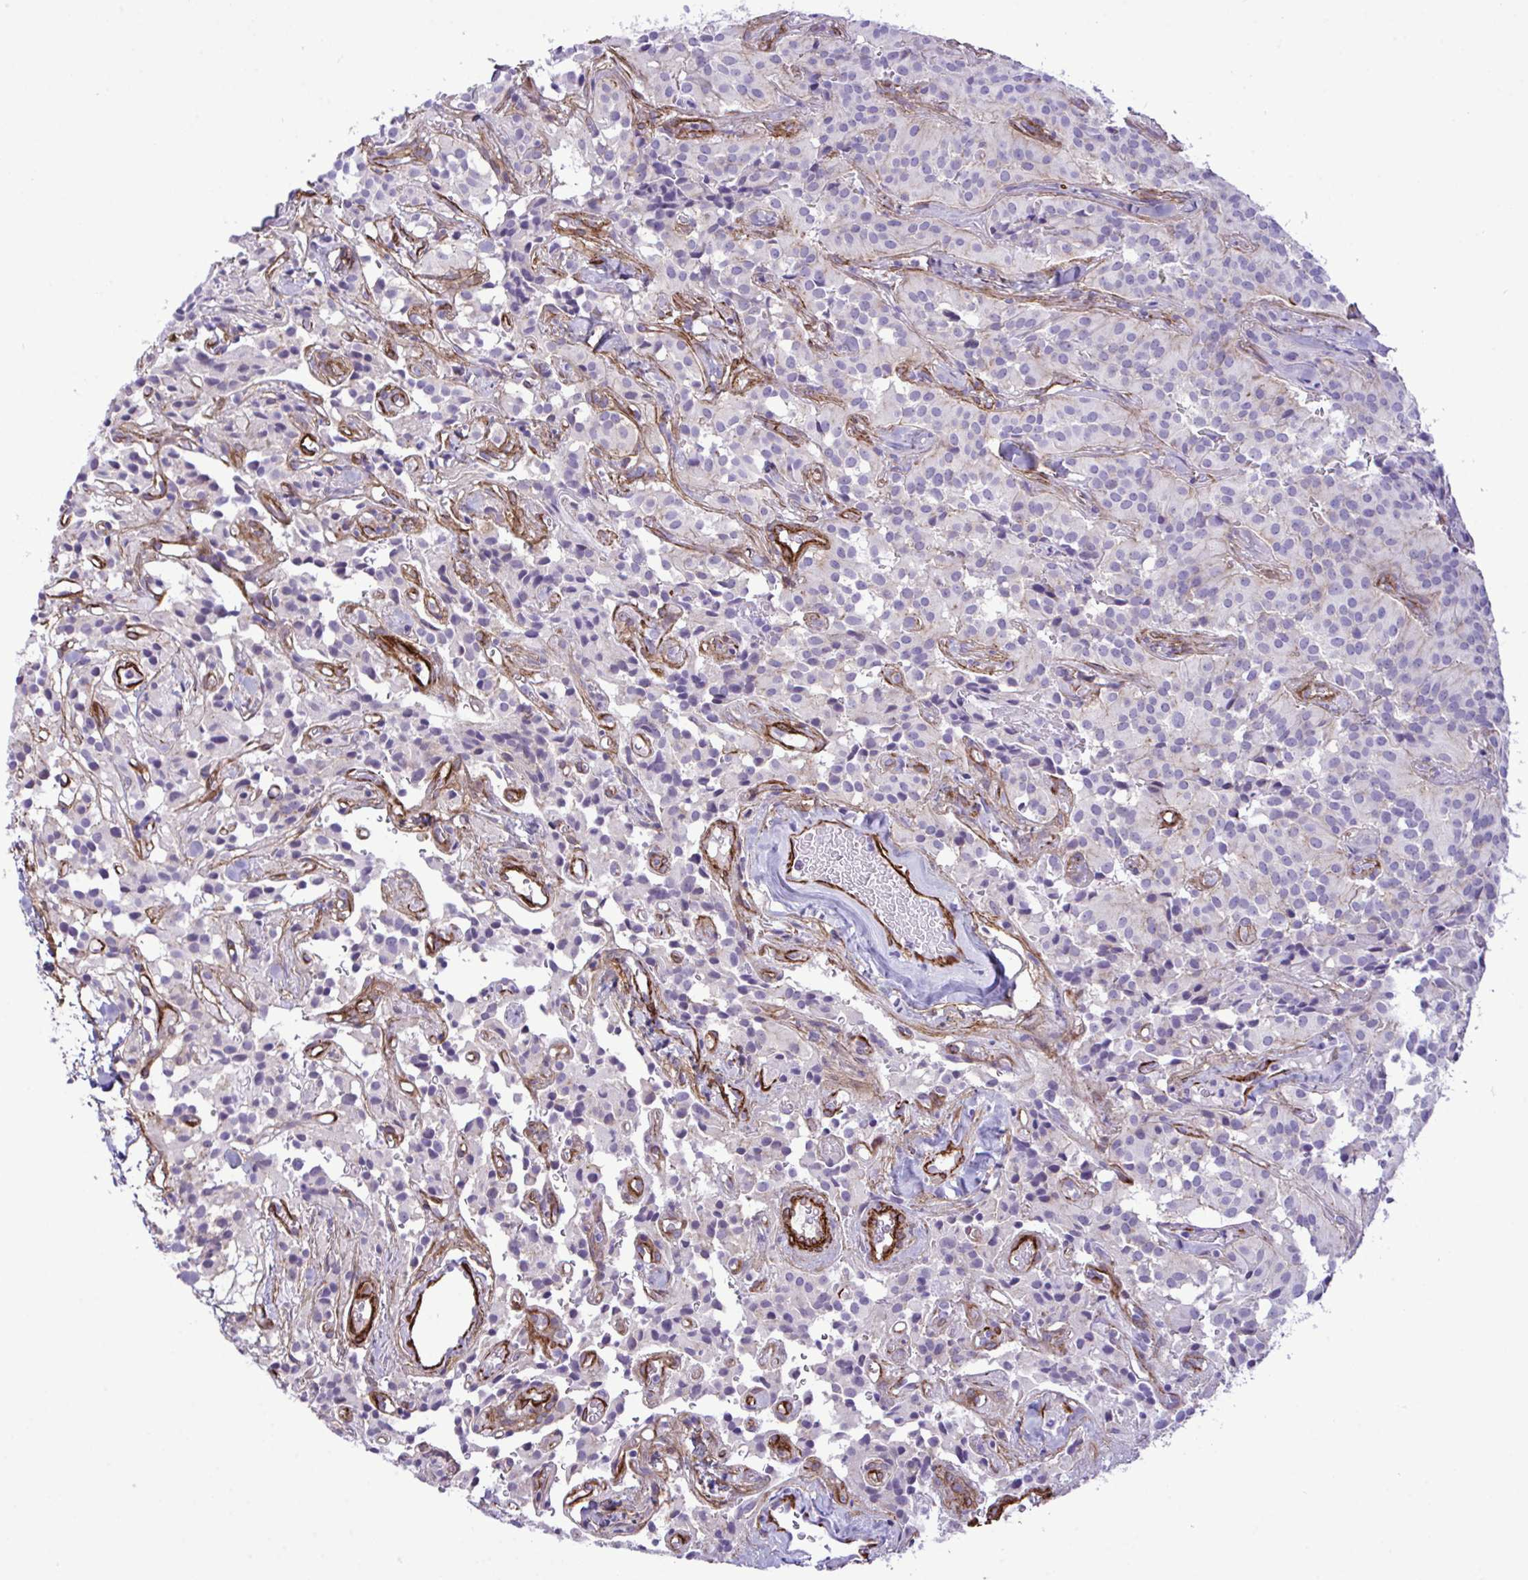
{"staining": {"intensity": "negative", "quantity": "none", "location": "none"}, "tissue": "glioma", "cell_type": "Tumor cells", "image_type": "cancer", "snomed": [{"axis": "morphology", "description": "Glioma, malignant, Low grade"}, {"axis": "topography", "description": "Brain"}], "caption": "Glioma was stained to show a protein in brown. There is no significant expression in tumor cells.", "gene": "SYNPO2L", "patient": {"sex": "male", "age": 42}}